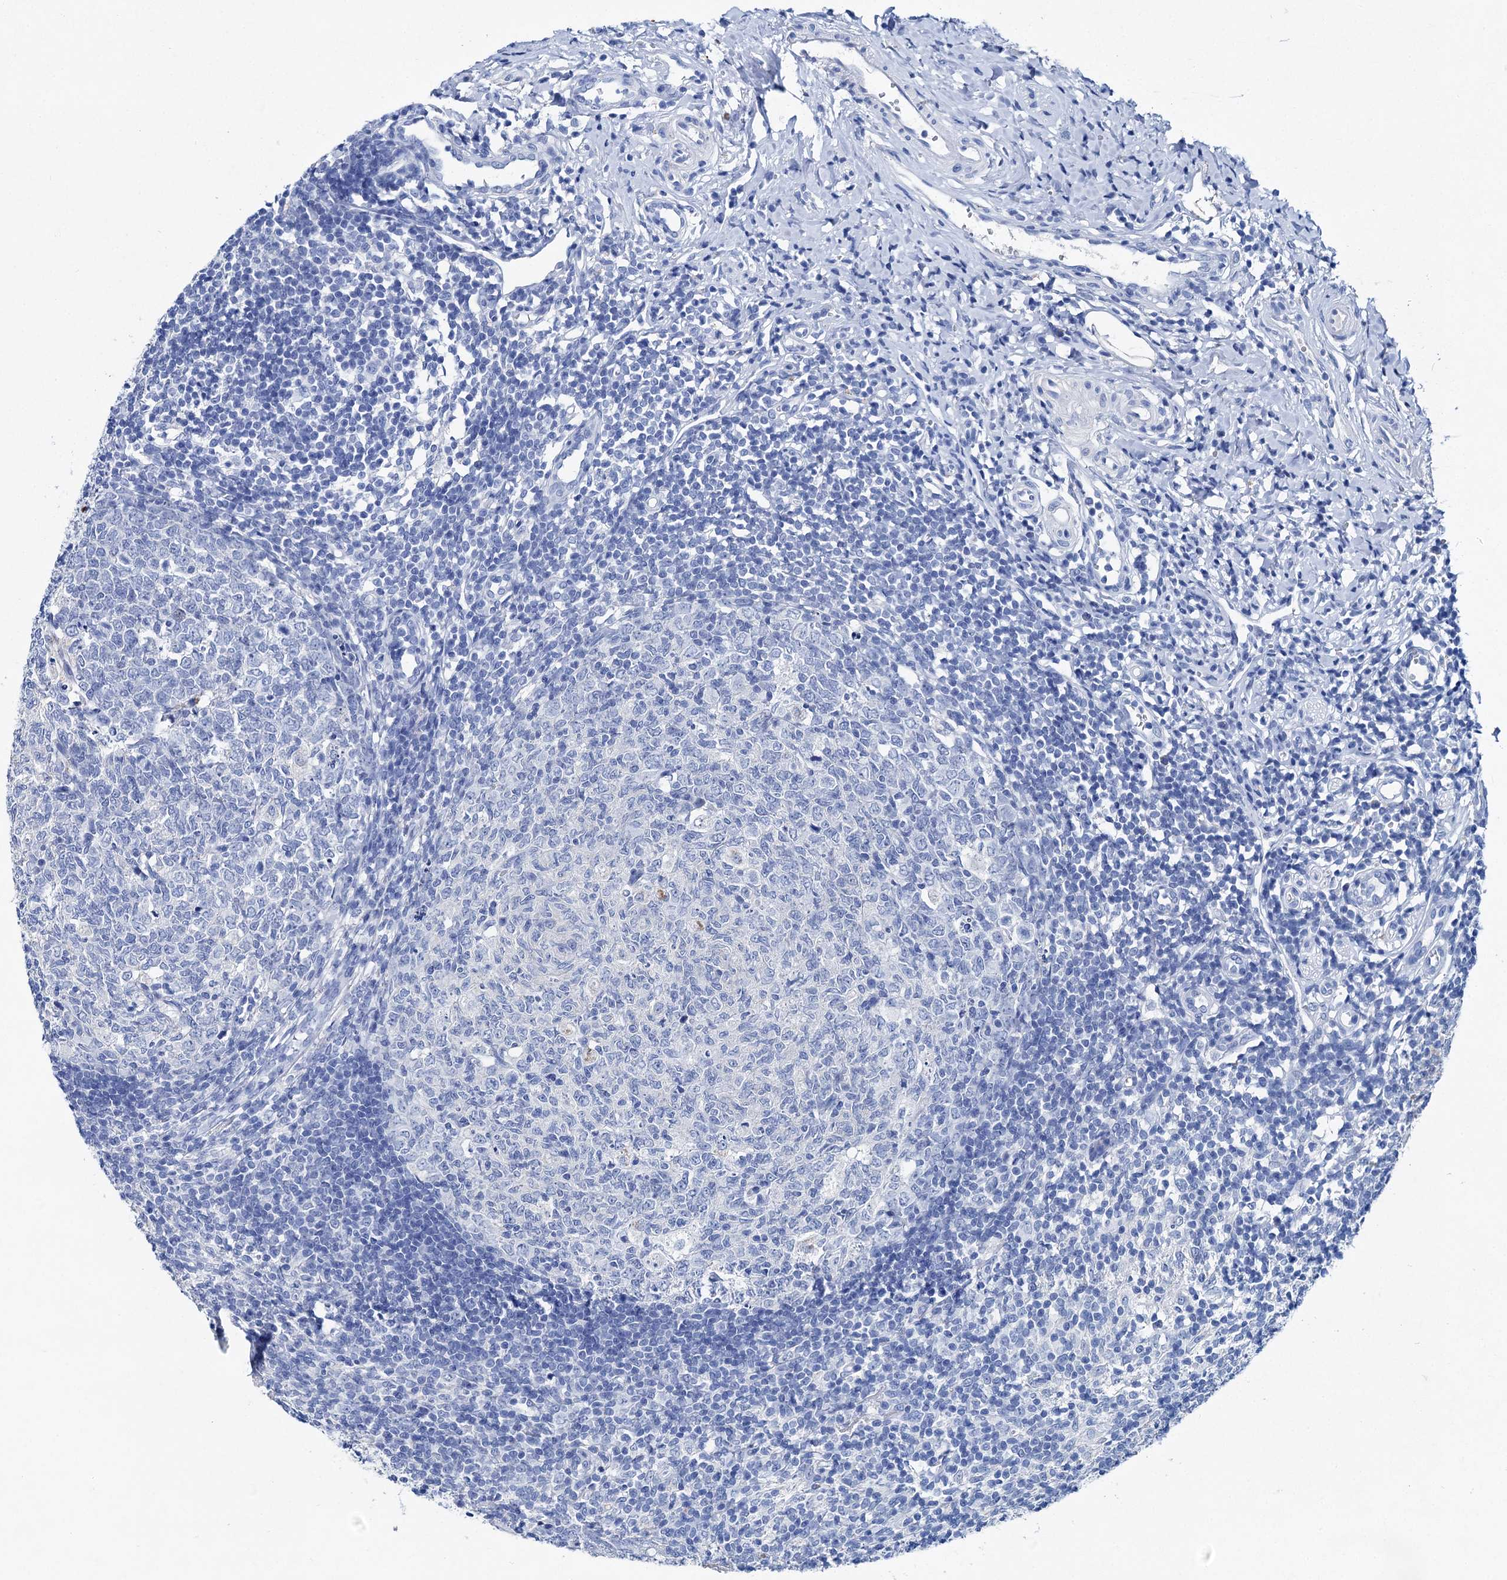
{"staining": {"intensity": "negative", "quantity": "none", "location": "none"}, "tissue": "appendix", "cell_type": "Glandular cells", "image_type": "normal", "snomed": [{"axis": "morphology", "description": "Normal tissue, NOS"}, {"axis": "topography", "description": "Appendix"}], "caption": "The IHC histopathology image has no significant expression in glandular cells of appendix.", "gene": "BRINP1", "patient": {"sex": "male", "age": 14}}